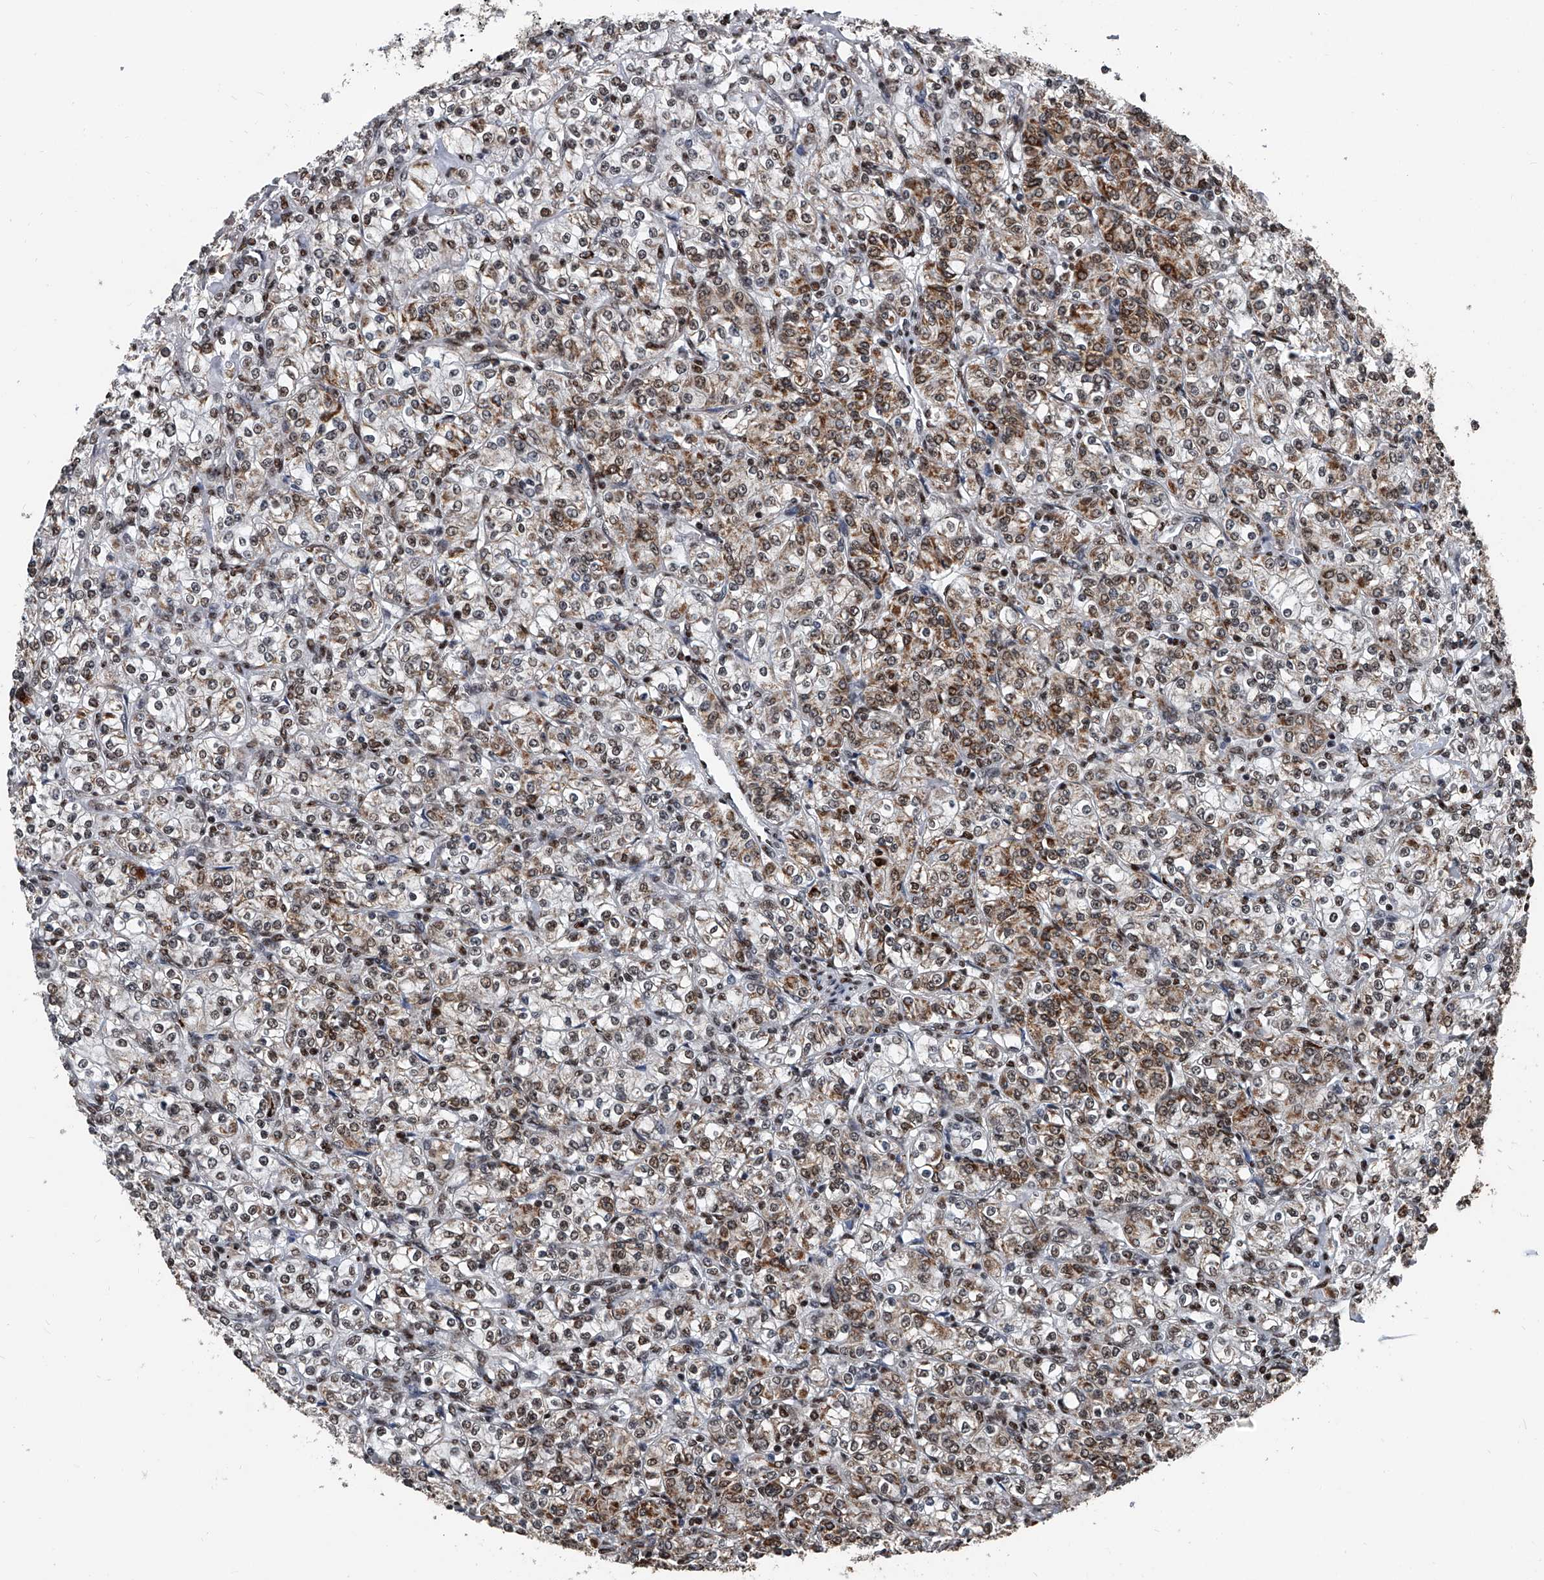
{"staining": {"intensity": "moderate", "quantity": "25%-75%", "location": "cytoplasmic/membranous,nuclear"}, "tissue": "renal cancer", "cell_type": "Tumor cells", "image_type": "cancer", "snomed": [{"axis": "morphology", "description": "Adenocarcinoma, NOS"}, {"axis": "topography", "description": "Kidney"}], "caption": "Immunohistochemical staining of human renal cancer reveals medium levels of moderate cytoplasmic/membranous and nuclear expression in approximately 25%-75% of tumor cells.", "gene": "FKBP5", "patient": {"sex": "male", "age": 77}}